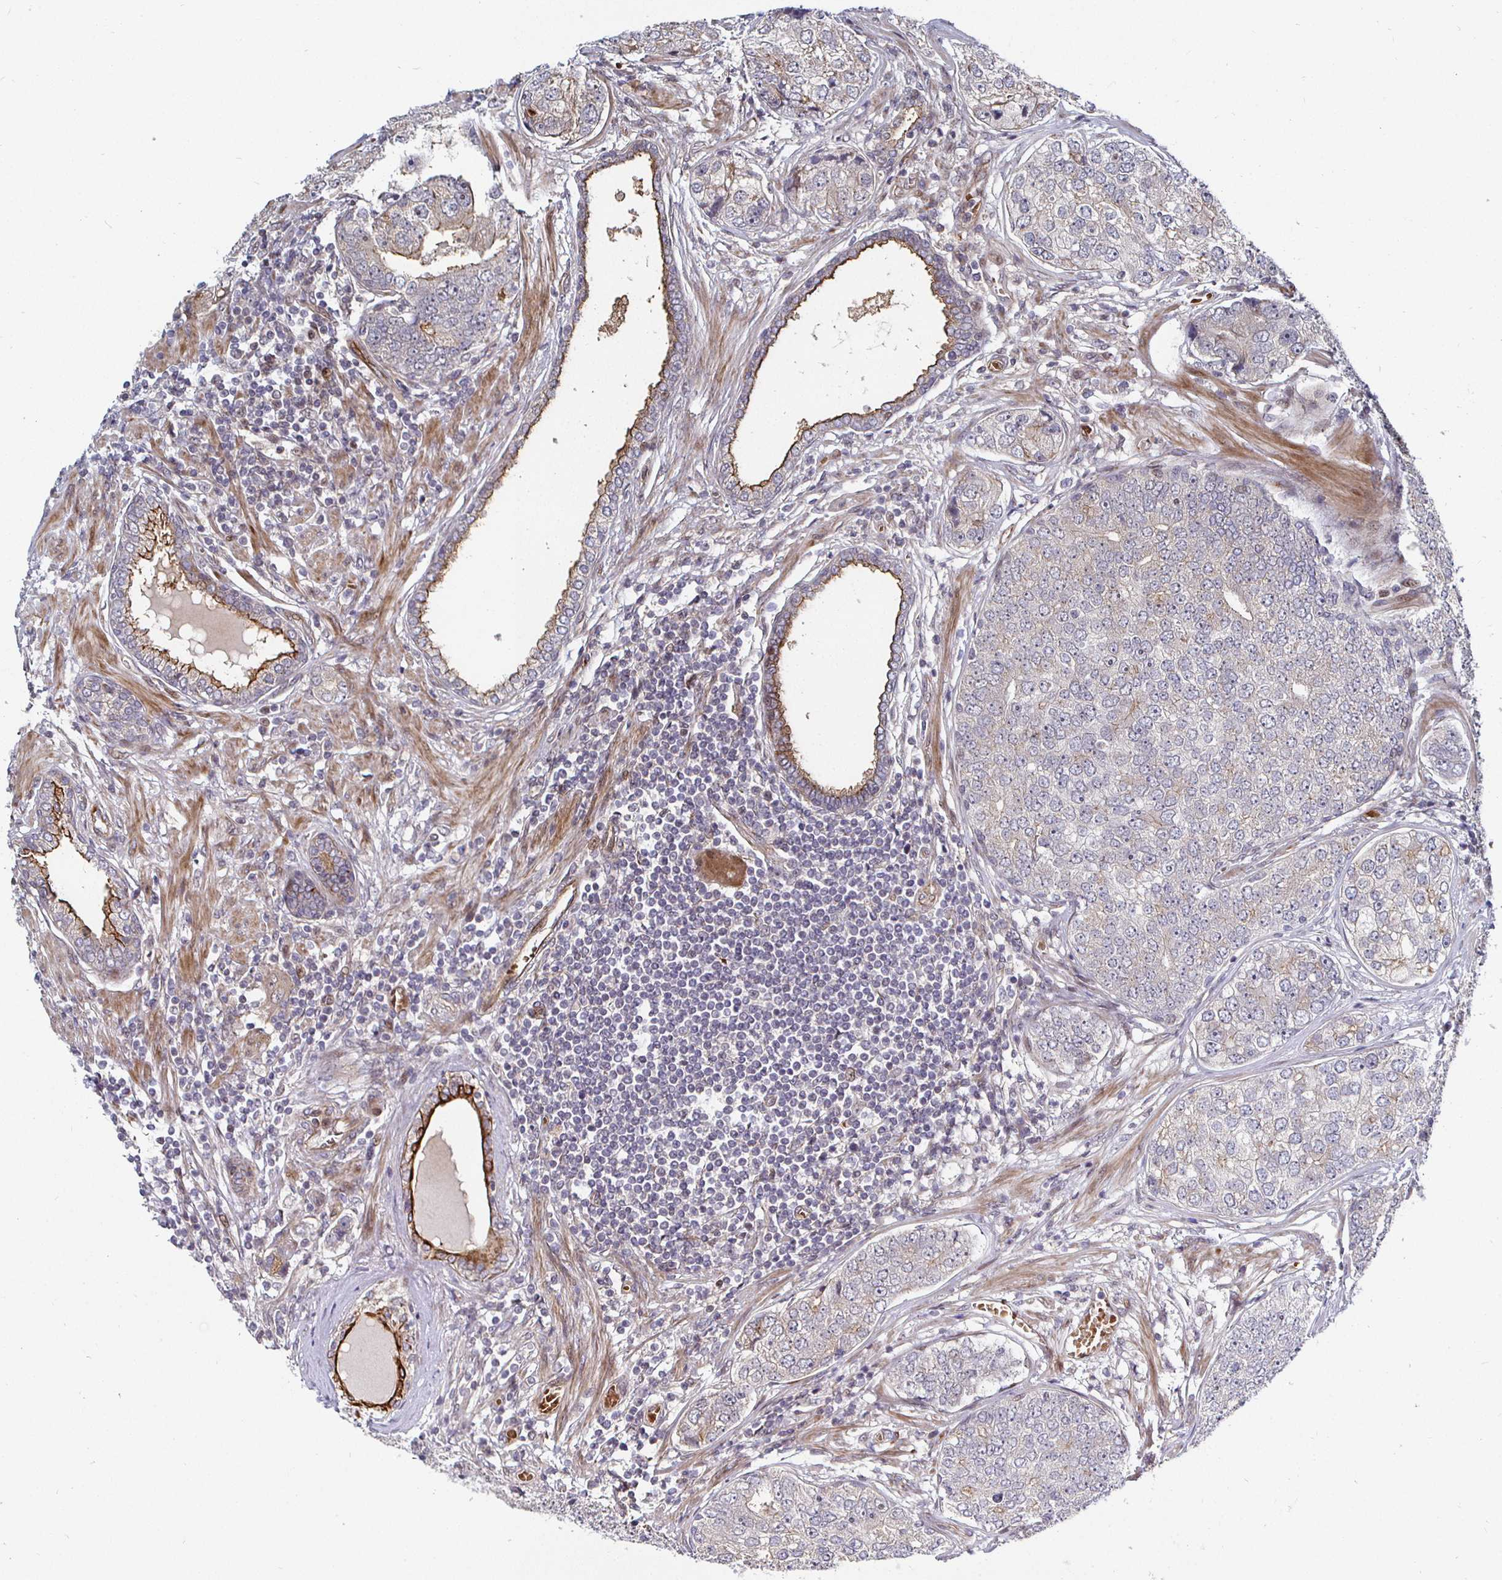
{"staining": {"intensity": "negative", "quantity": "none", "location": "none"}, "tissue": "prostate cancer", "cell_type": "Tumor cells", "image_type": "cancer", "snomed": [{"axis": "morphology", "description": "Adenocarcinoma, High grade"}, {"axis": "topography", "description": "Prostate"}], "caption": "Immunohistochemistry image of neoplastic tissue: prostate cancer (high-grade adenocarcinoma) stained with DAB (3,3'-diaminobenzidine) exhibits no significant protein positivity in tumor cells. (DAB (3,3'-diaminobenzidine) immunohistochemistry (IHC), high magnification).", "gene": "TBKBP1", "patient": {"sex": "male", "age": 60}}